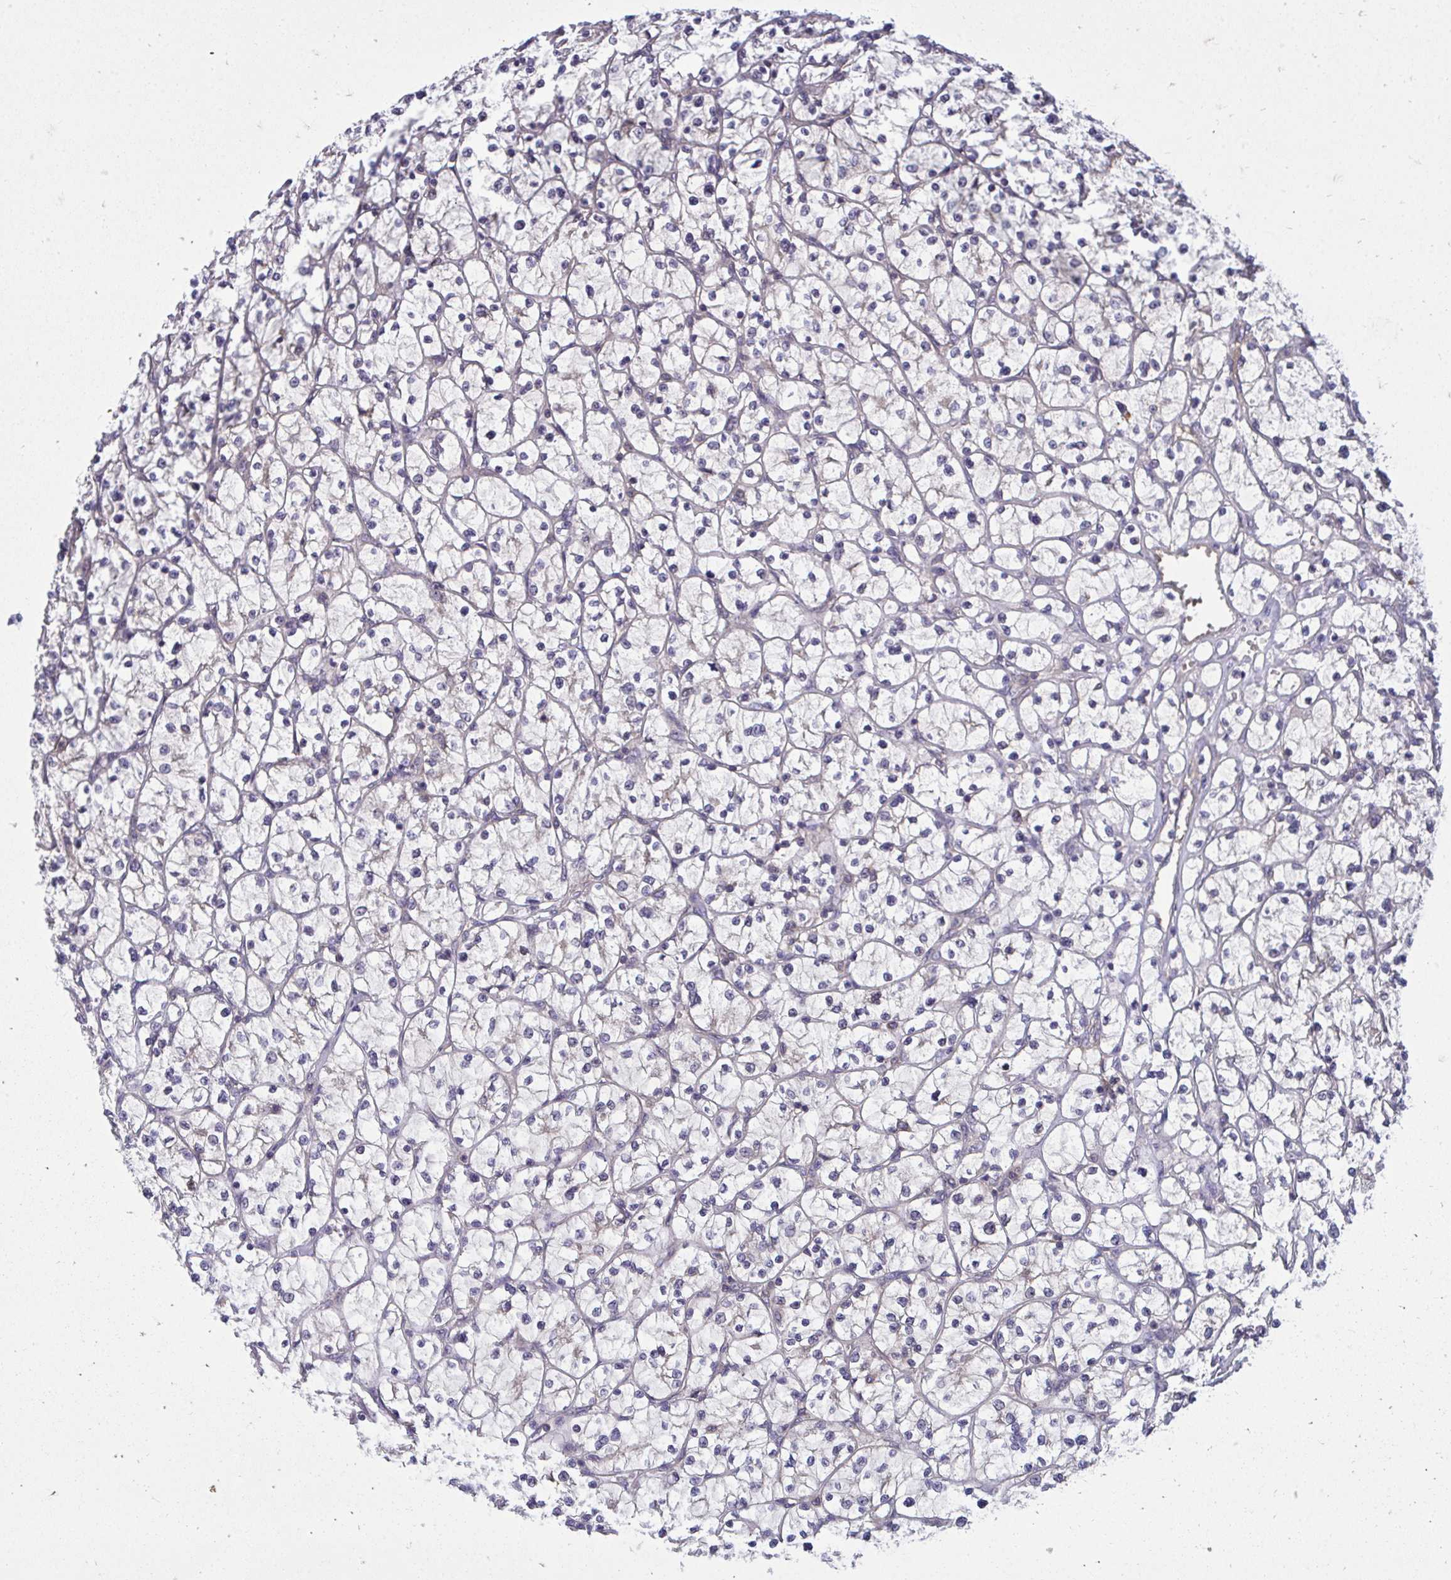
{"staining": {"intensity": "negative", "quantity": "none", "location": "none"}, "tissue": "renal cancer", "cell_type": "Tumor cells", "image_type": "cancer", "snomed": [{"axis": "morphology", "description": "Adenocarcinoma, NOS"}, {"axis": "topography", "description": "Kidney"}], "caption": "Tumor cells are negative for brown protein staining in renal cancer.", "gene": "FABP3", "patient": {"sex": "female", "age": 64}}